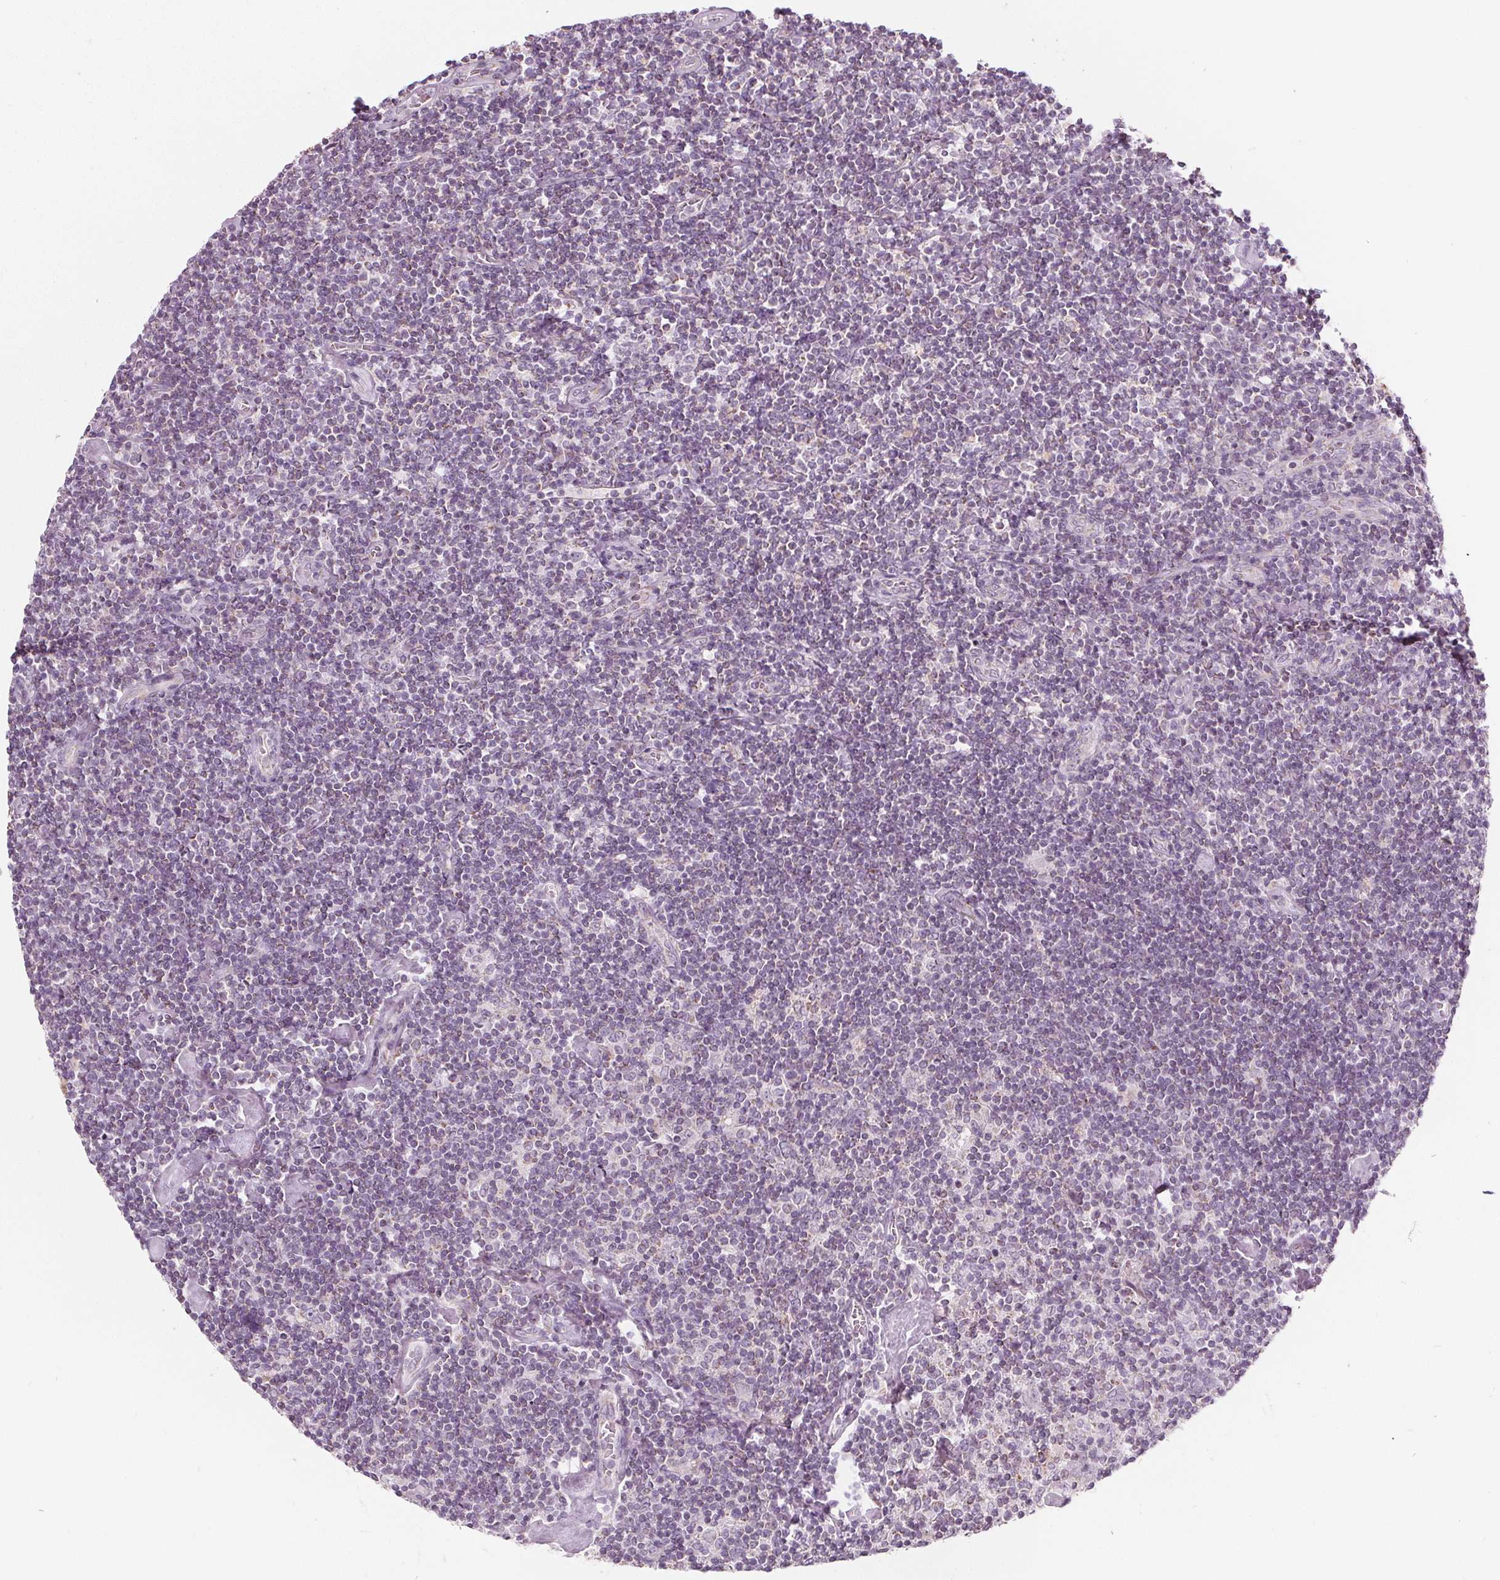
{"staining": {"intensity": "negative", "quantity": "none", "location": "none"}, "tissue": "lymphoma", "cell_type": "Tumor cells", "image_type": "cancer", "snomed": [{"axis": "morphology", "description": "Hodgkin's disease, NOS"}, {"axis": "topography", "description": "Lymph node"}], "caption": "Histopathology image shows no significant protein staining in tumor cells of Hodgkin's disease.", "gene": "ECI2", "patient": {"sex": "male", "age": 40}}